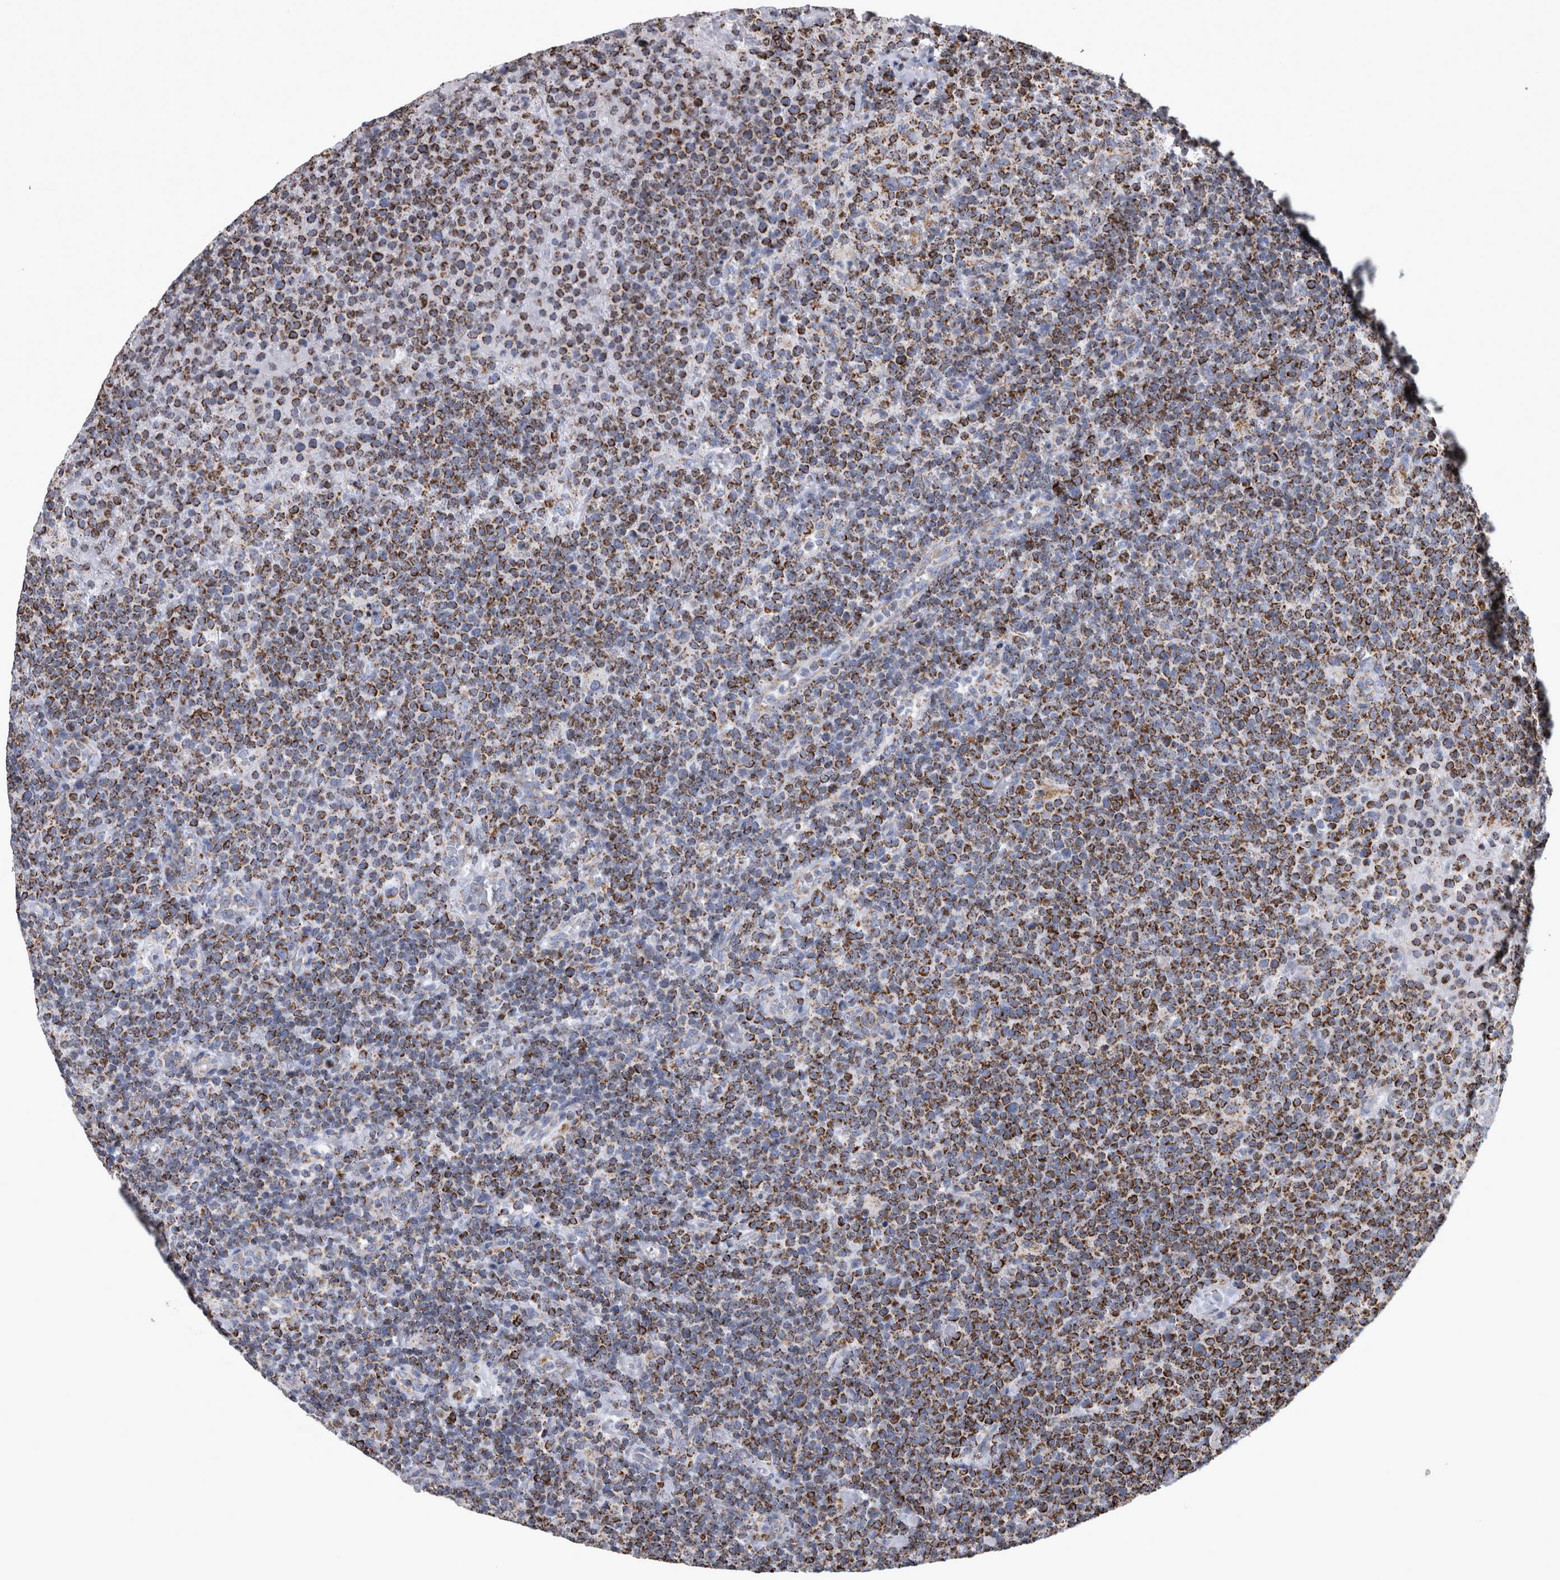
{"staining": {"intensity": "strong", "quantity": ">75%", "location": "cytoplasmic/membranous"}, "tissue": "lymphoma", "cell_type": "Tumor cells", "image_type": "cancer", "snomed": [{"axis": "morphology", "description": "Malignant lymphoma, non-Hodgkin's type, High grade"}, {"axis": "topography", "description": "Lymph node"}], "caption": "Strong cytoplasmic/membranous positivity is present in approximately >75% of tumor cells in lymphoma.", "gene": "MDH2", "patient": {"sex": "male", "age": 61}}